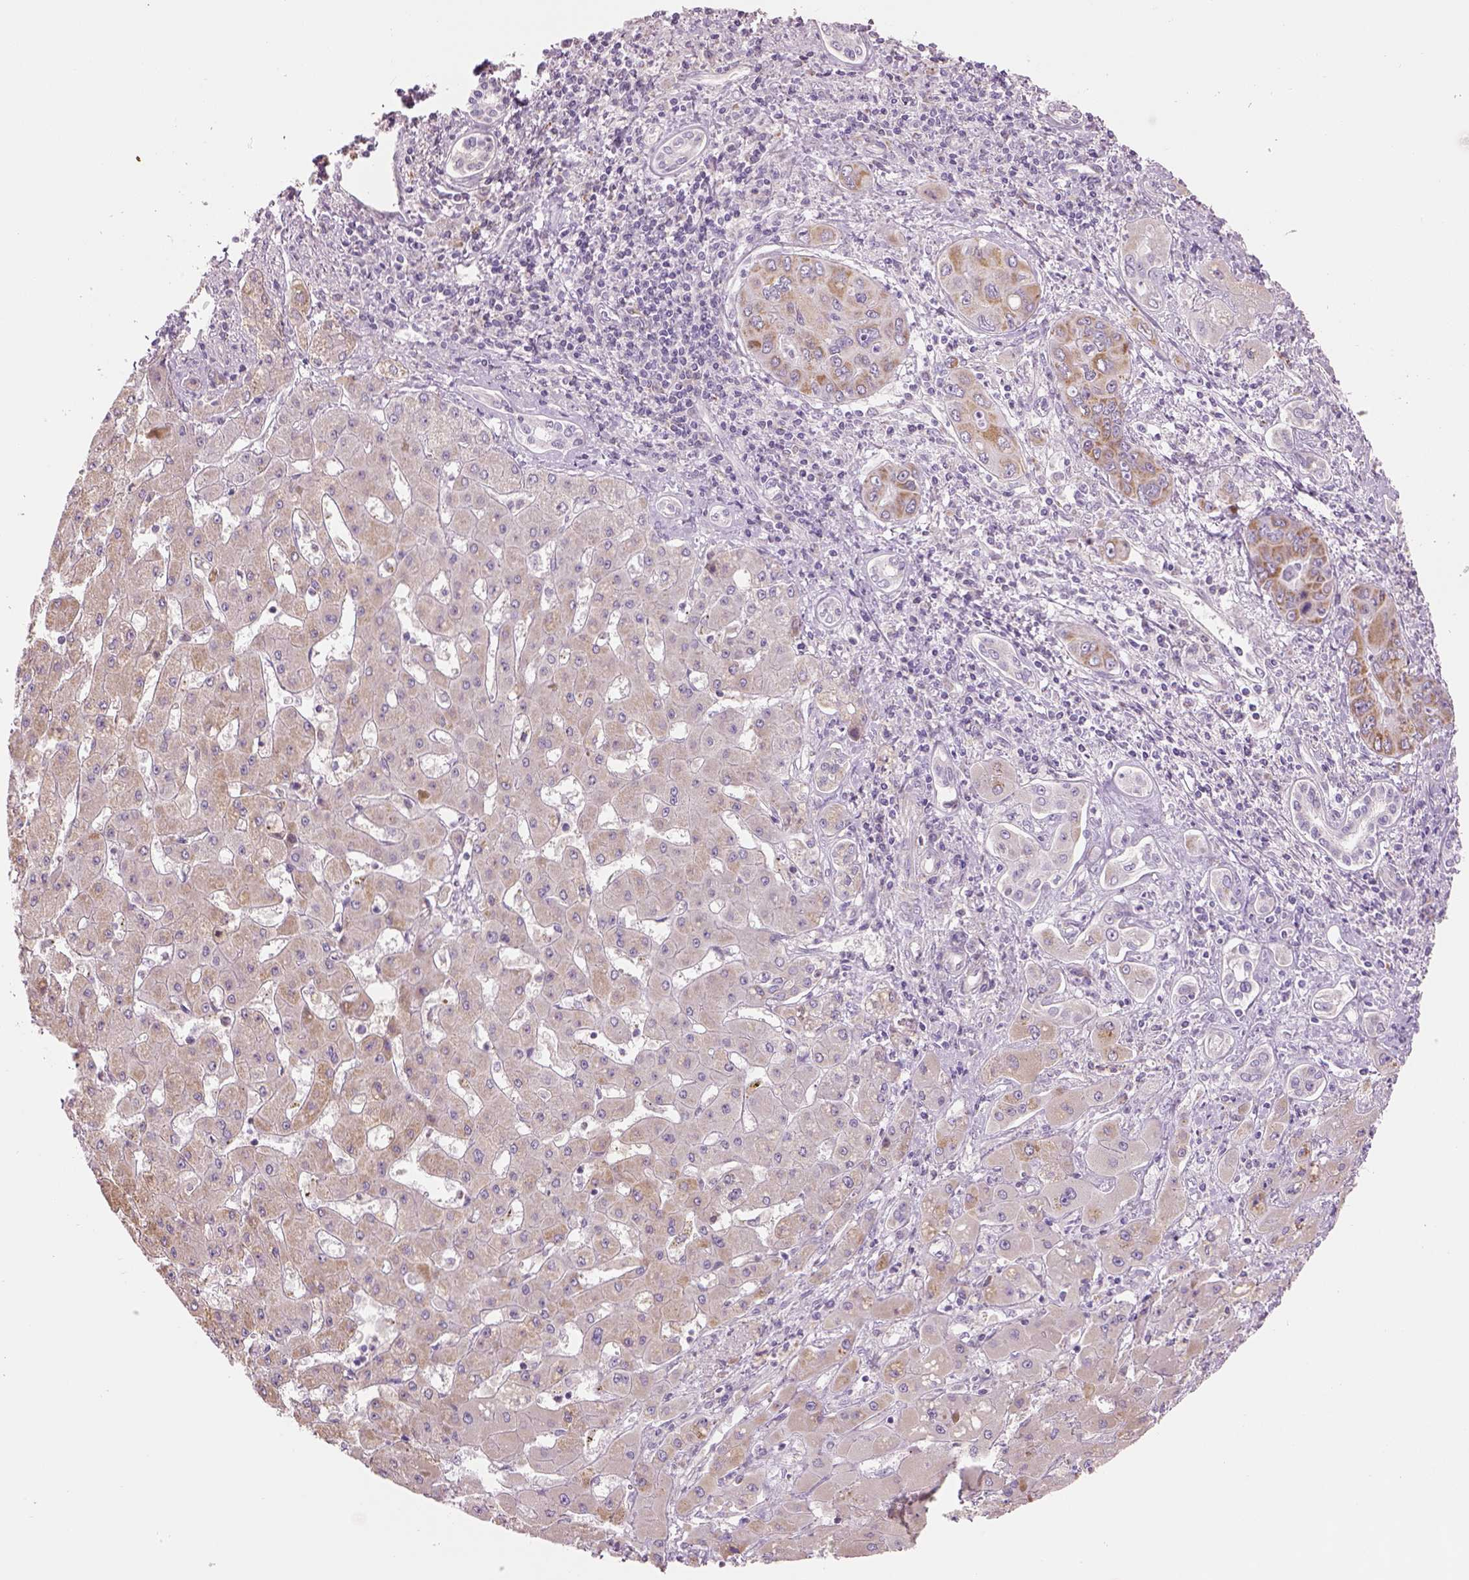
{"staining": {"intensity": "moderate", "quantity": "25%-75%", "location": "cytoplasmic/membranous"}, "tissue": "liver cancer", "cell_type": "Tumor cells", "image_type": "cancer", "snomed": [{"axis": "morphology", "description": "Cholangiocarcinoma"}, {"axis": "topography", "description": "Liver"}], "caption": "Protein staining exhibits moderate cytoplasmic/membranous staining in about 25%-75% of tumor cells in liver cholangiocarcinoma.", "gene": "IFT52", "patient": {"sex": "male", "age": 67}}